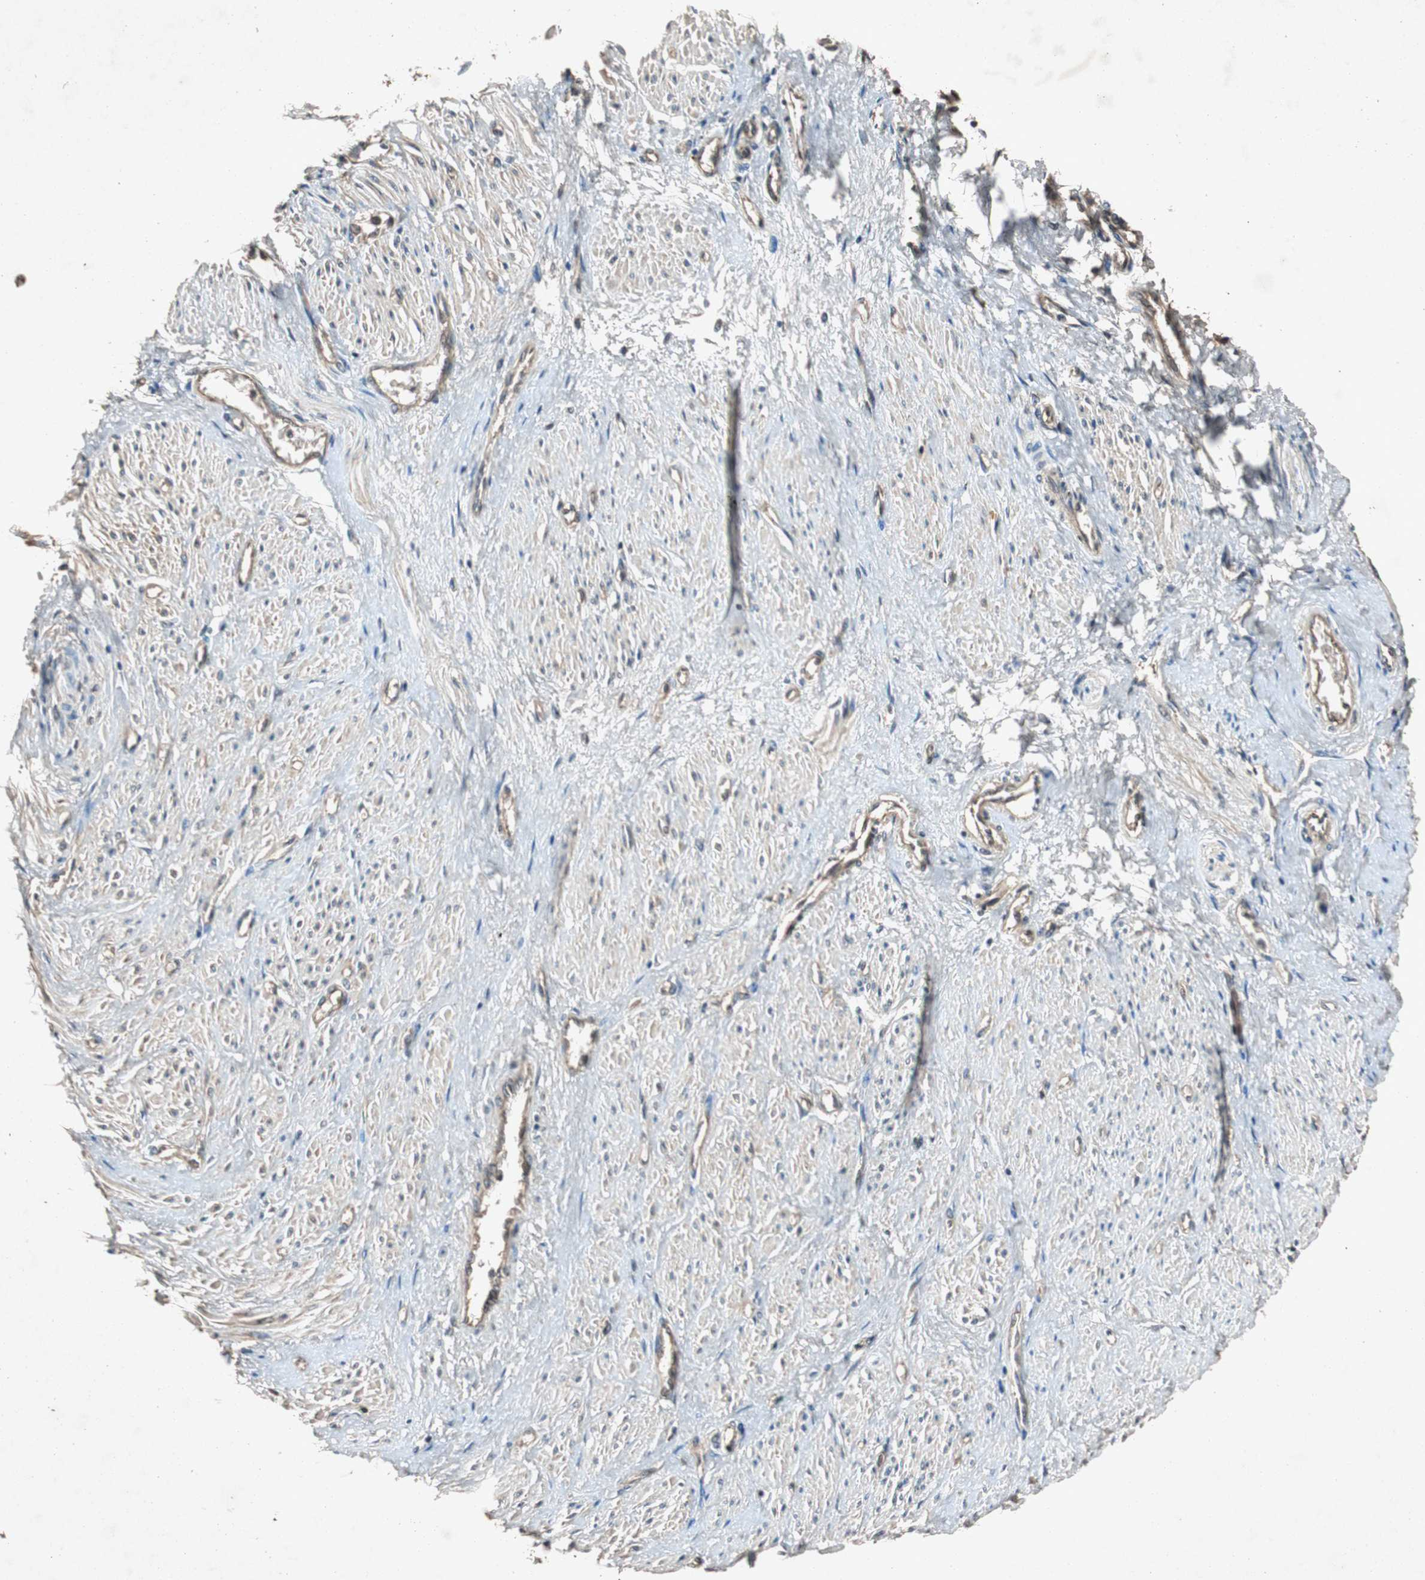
{"staining": {"intensity": "moderate", "quantity": ">75%", "location": "cytoplasmic/membranous"}, "tissue": "smooth muscle", "cell_type": "Smooth muscle cells", "image_type": "normal", "snomed": [{"axis": "morphology", "description": "Normal tissue, NOS"}, {"axis": "topography", "description": "Smooth muscle"}, {"axis": "topography", "description": "Uterus"}], "caption": "An immunohistochemistry (IHC) histopathology image of unremarkable tissue is shown. Protein staining in brown labels moderate cytoplasmic/membranous positivity in smooth muscle within smooth muscle cells.", "gene": "SLIT2", "patient": {"sex": "female", "age": 39}}